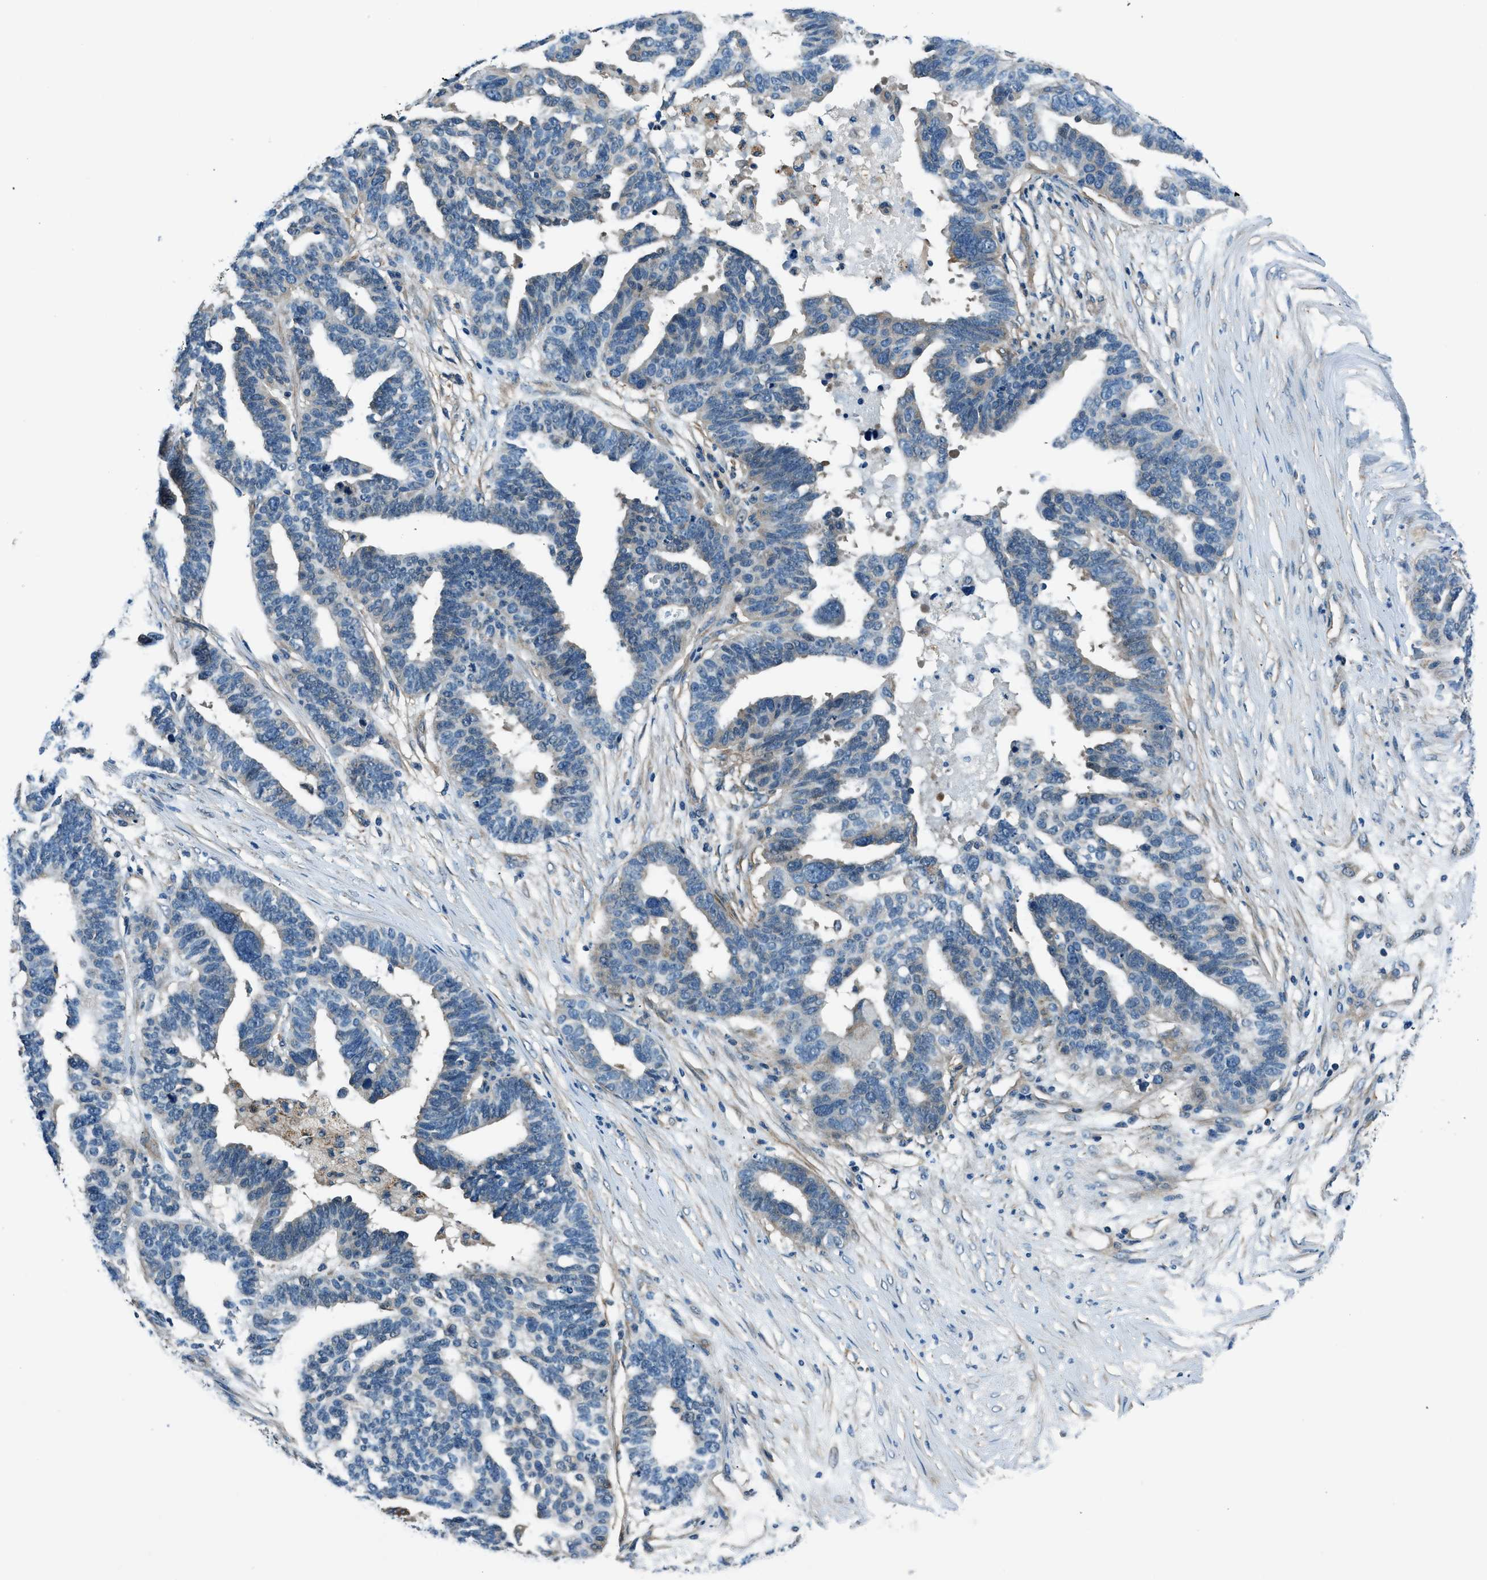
{"staining": {"intensity": "negative", "quantity": "none", "location": "none"}, "tissue": "ovarian cancer", "cell_type": "Tumor cells", "image_type": "cancer", "snomed": [{"axis": "morphology", "description": "Cystadenocarcinoma, serous, NOS"}, {"axis": "topography", "description": "Ovary"}], "caption": "Immunohistochemistry (IHC) histopathology image of neoplastic tissue: ovarian cancer stained with DAB shows no significant protein positivity in tumor cells.", "gene": "SLC19A2", "patient": {"sex": "female", "age": 59}}